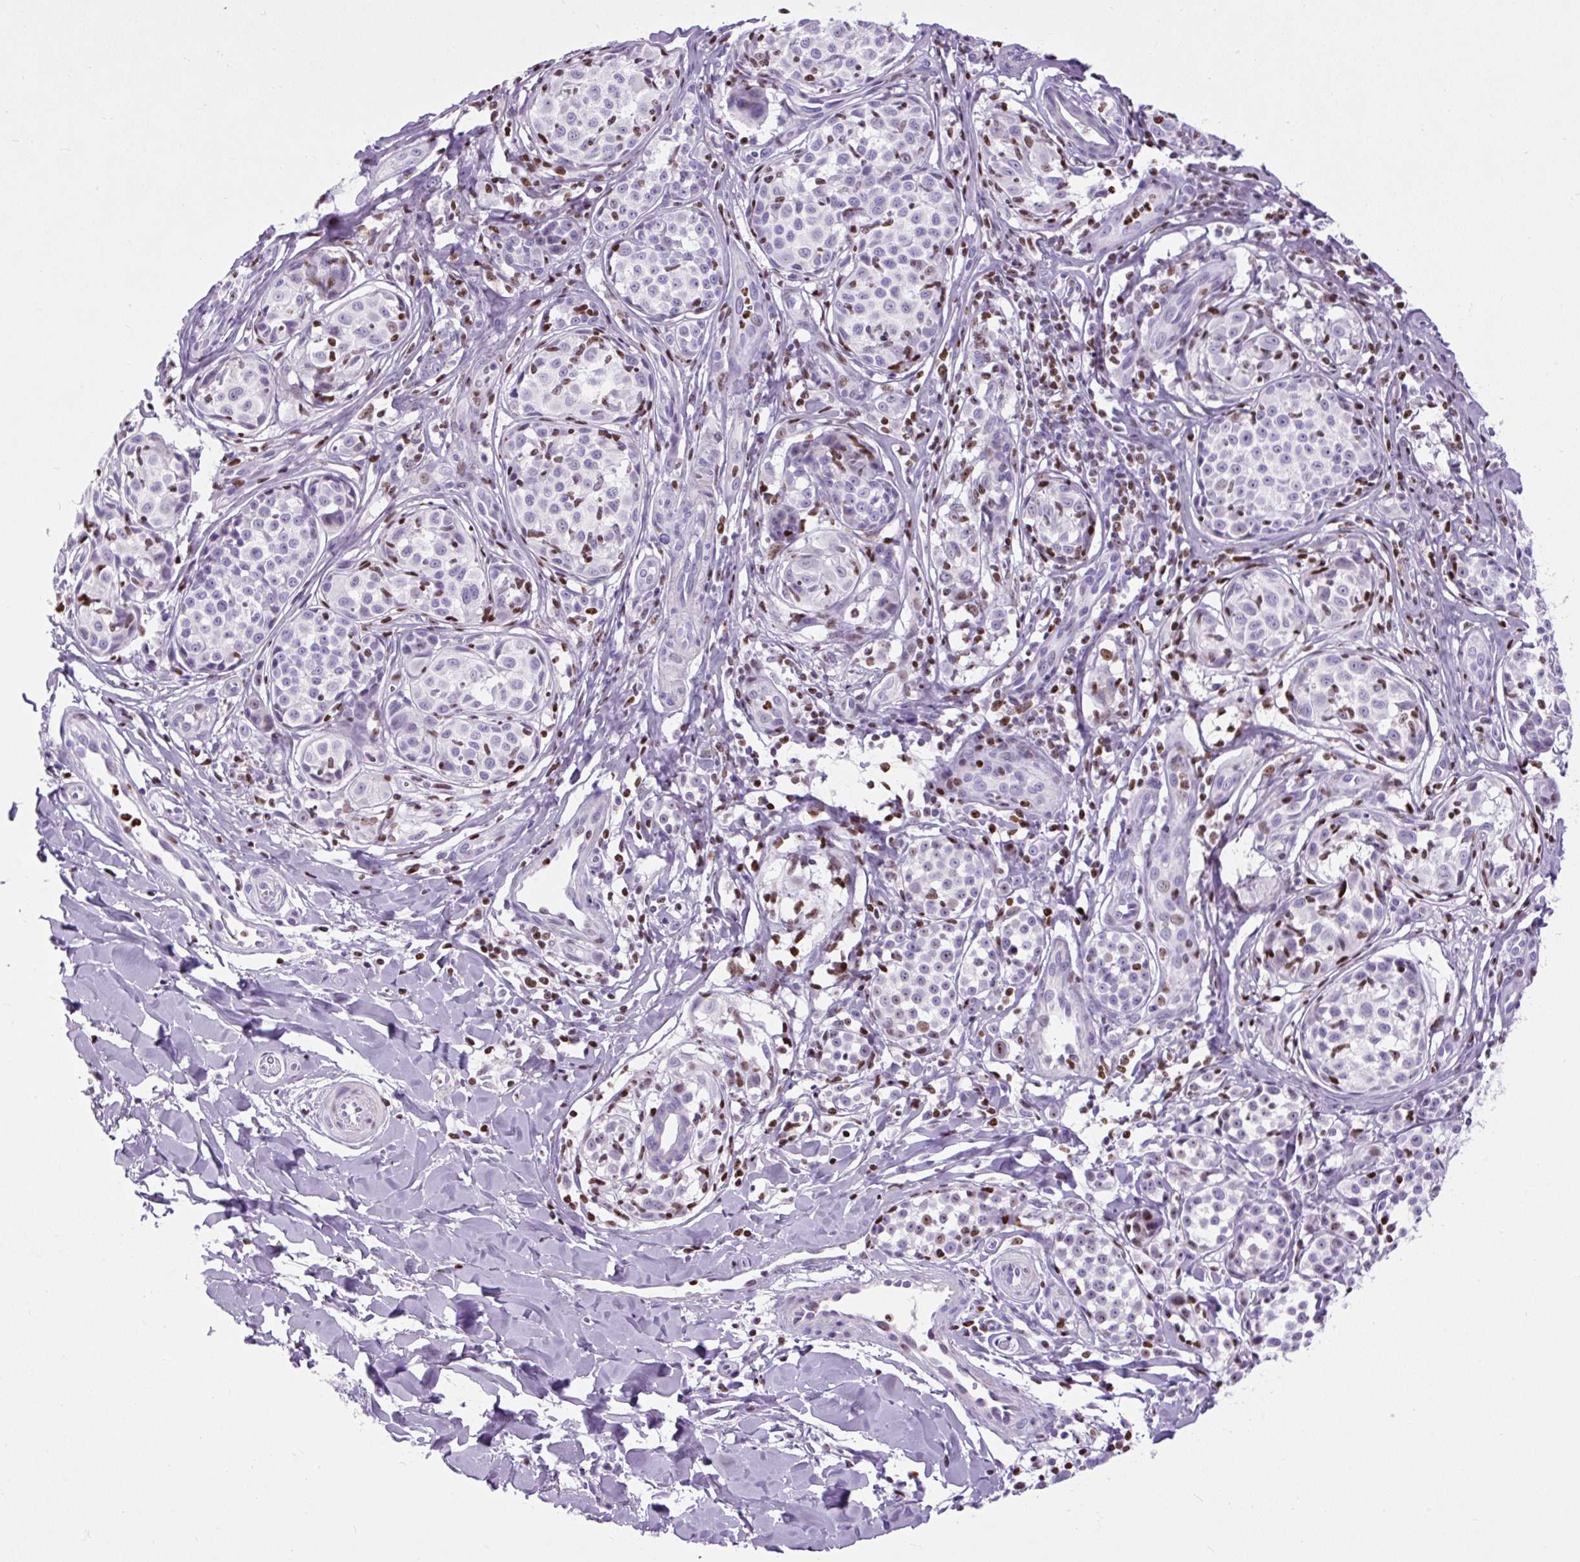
{"staining": {"intensity": "moderate", "quantity": "<25%", "location": "nuclear"}, "tissue": "melanoma", "cell_type": "Tumor cells", "image_type": "cancer", "snomed": [{"axis": "morphology", "description": "Malignant melanoma, NOS"}, {"axis": "topography", "description": "Skin"}], "caption": "Immunohistochemistry (IHC) of human melanoma demonstrates low levels of moderate nuclear positivity in approximately <25% of tumor cells.", "gene": "SPC24", "patient": {"sex": "female", "age": 35}}